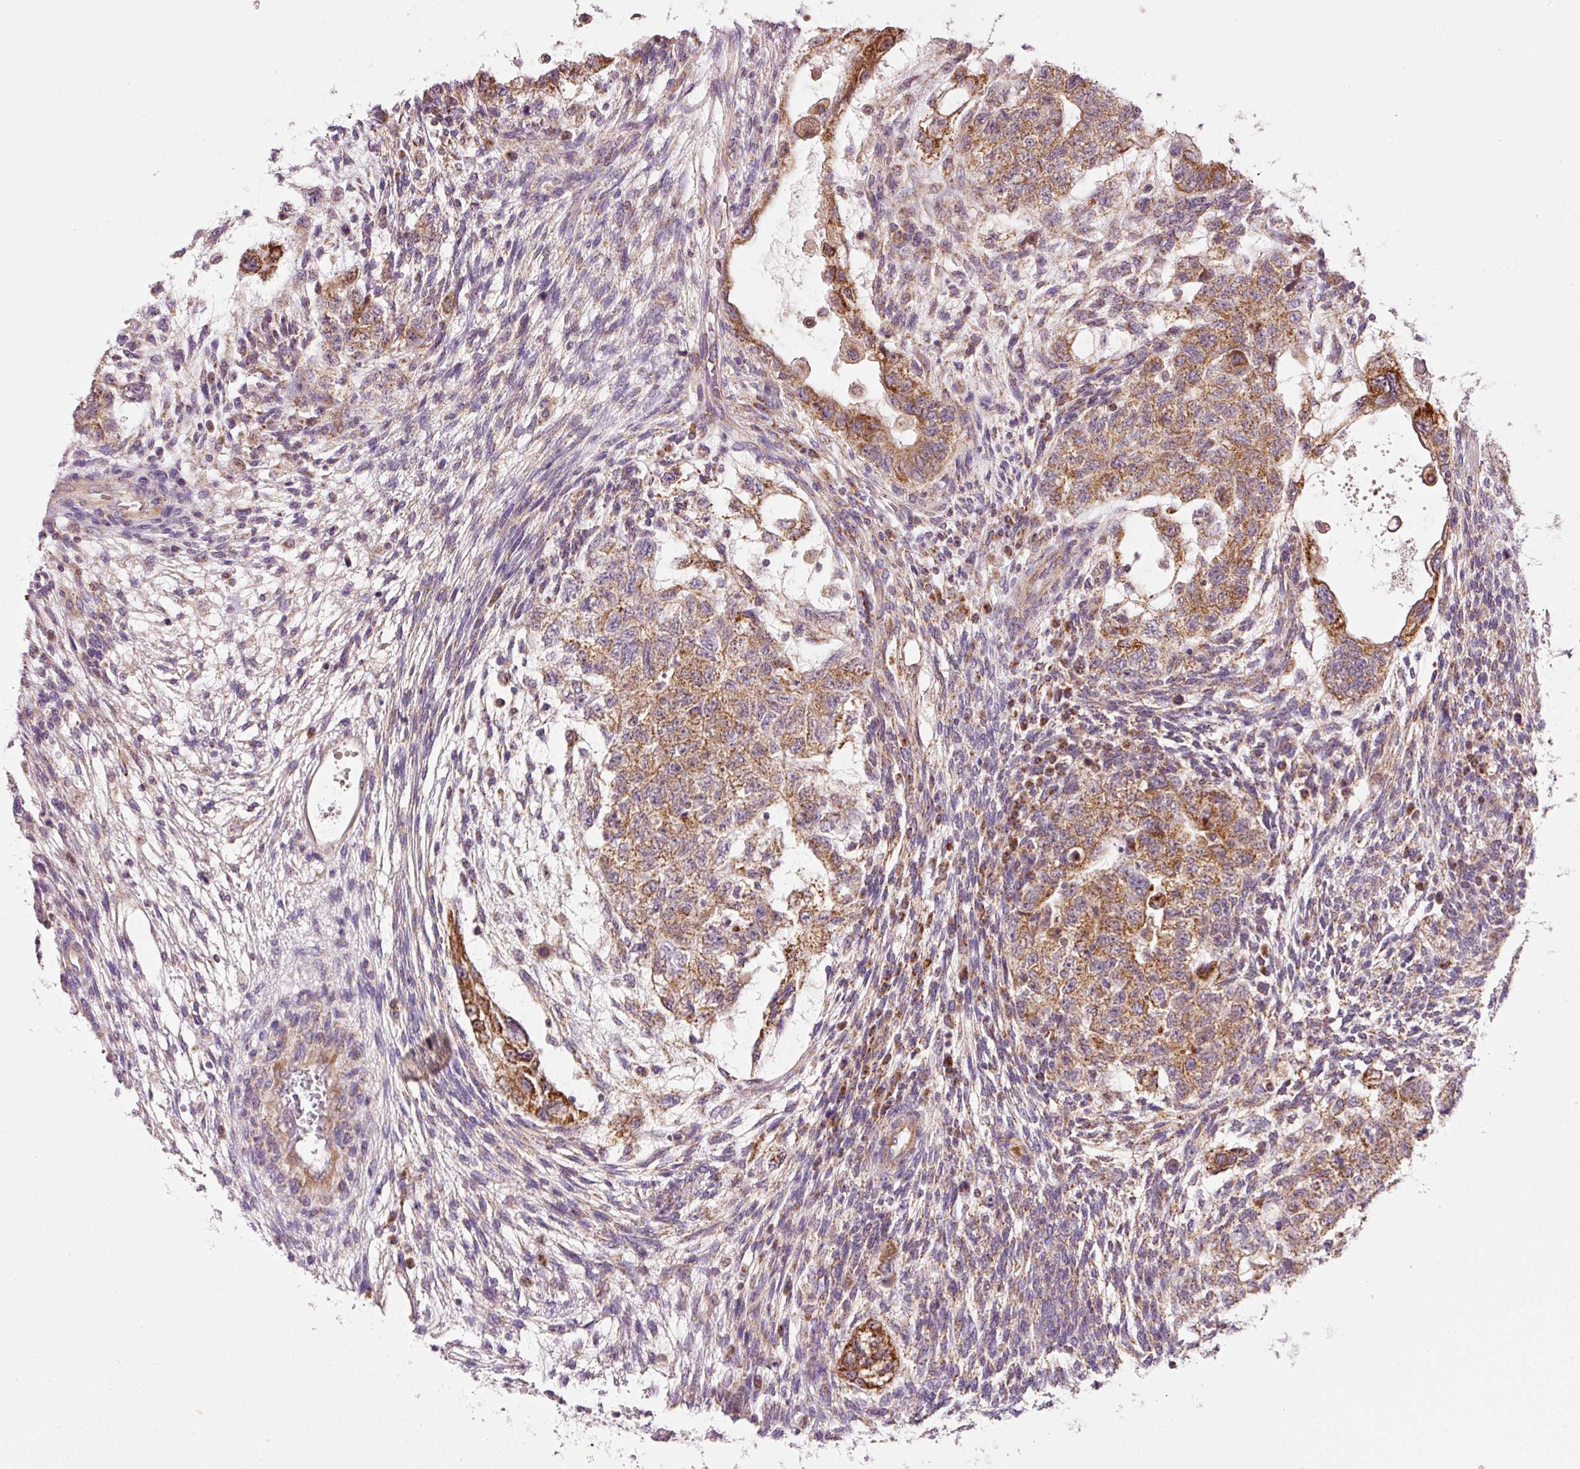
{"staining": {"intensity": "moderate", "quantity": ">75%", "location": "cytoplasmic/membranous"}, "tissue": "testis cancer", "cell_type": "Tumor cells", "image_type": "cancer", "snomed": [{"axis": "morphology", "description": "Normal tissue, NOS"}, {"axis": "morphology", "description": "Carcinoma, Embryonal, NOS"}, {"axis": "topography", "description": "Testis"}], "caption": "Protein expression by immunohistochemistry shows moderate cytoplasmic/membranous positivity in approximately >75% of tumor cells in testis embryonal carcinoma. The protein of interest is shown in brown color, while the nuclei are stained blue.", "gene": "FAM78B", "patient": {"sex": "male", "age": 36}}